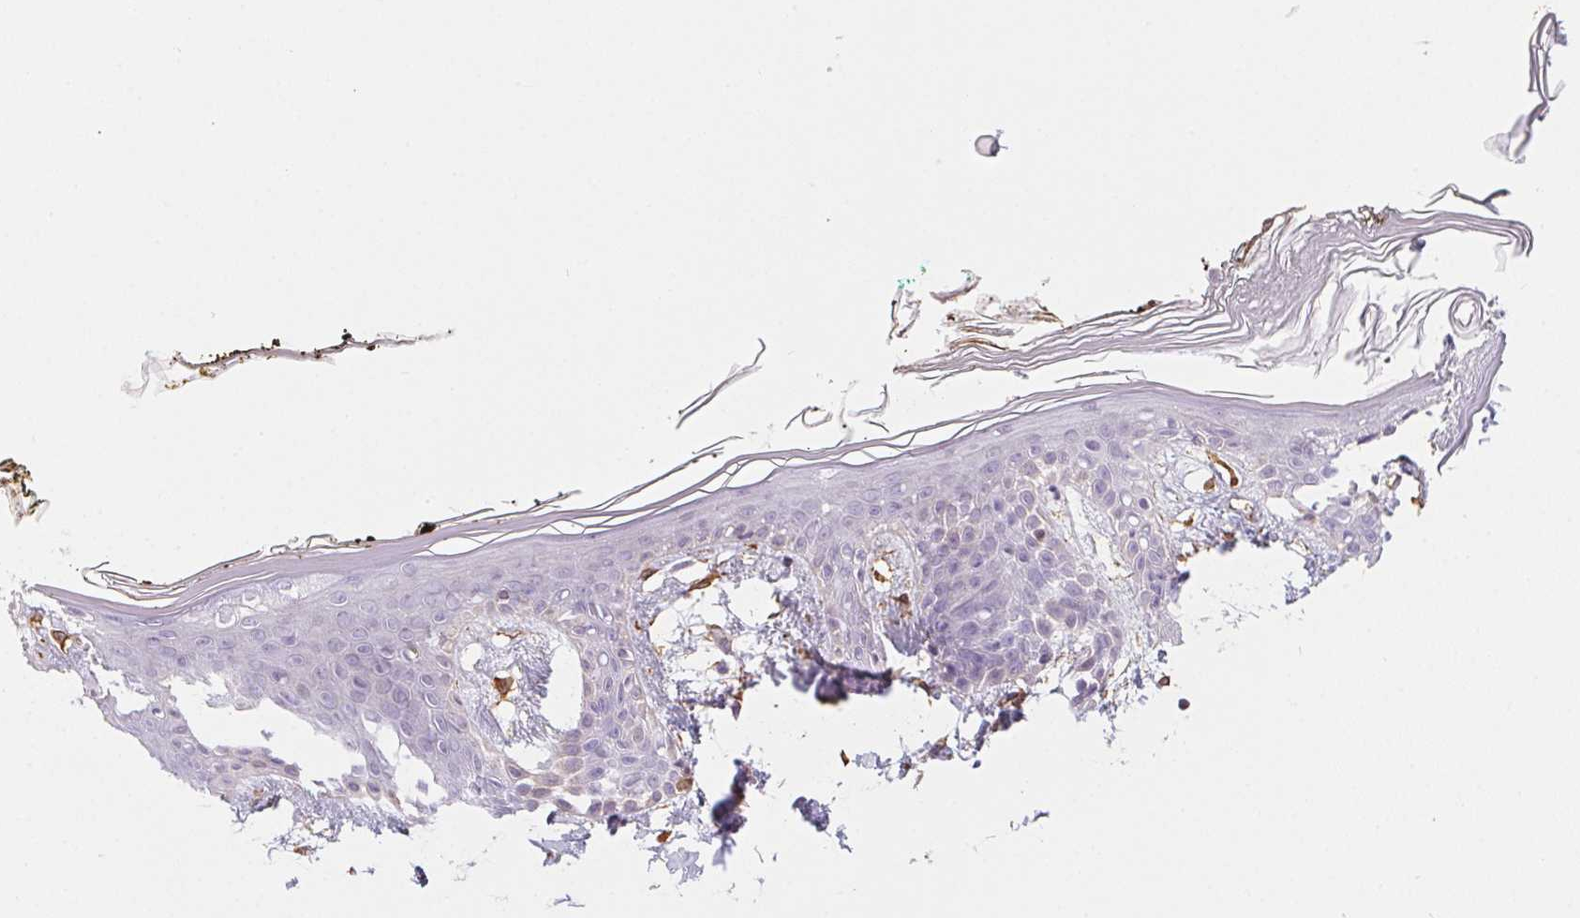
{"staining": {"intensity": "negative", "quantity": "none", "location": "none"}, "tissue": "skin", "cell_type": "Fibroblasts", "image_type": "normal", "snomed": [{"axis": "morphology", "description": "Normal tissue, NOS"}, {"axis": "topography", "description": "Skin"}], "caption": "Immunohistochemical staining of normal human skin demonstrates no significant expression in fibroblasts.", "gene": "RSBN1", "patient": {"sex": "female", "age": 34}}